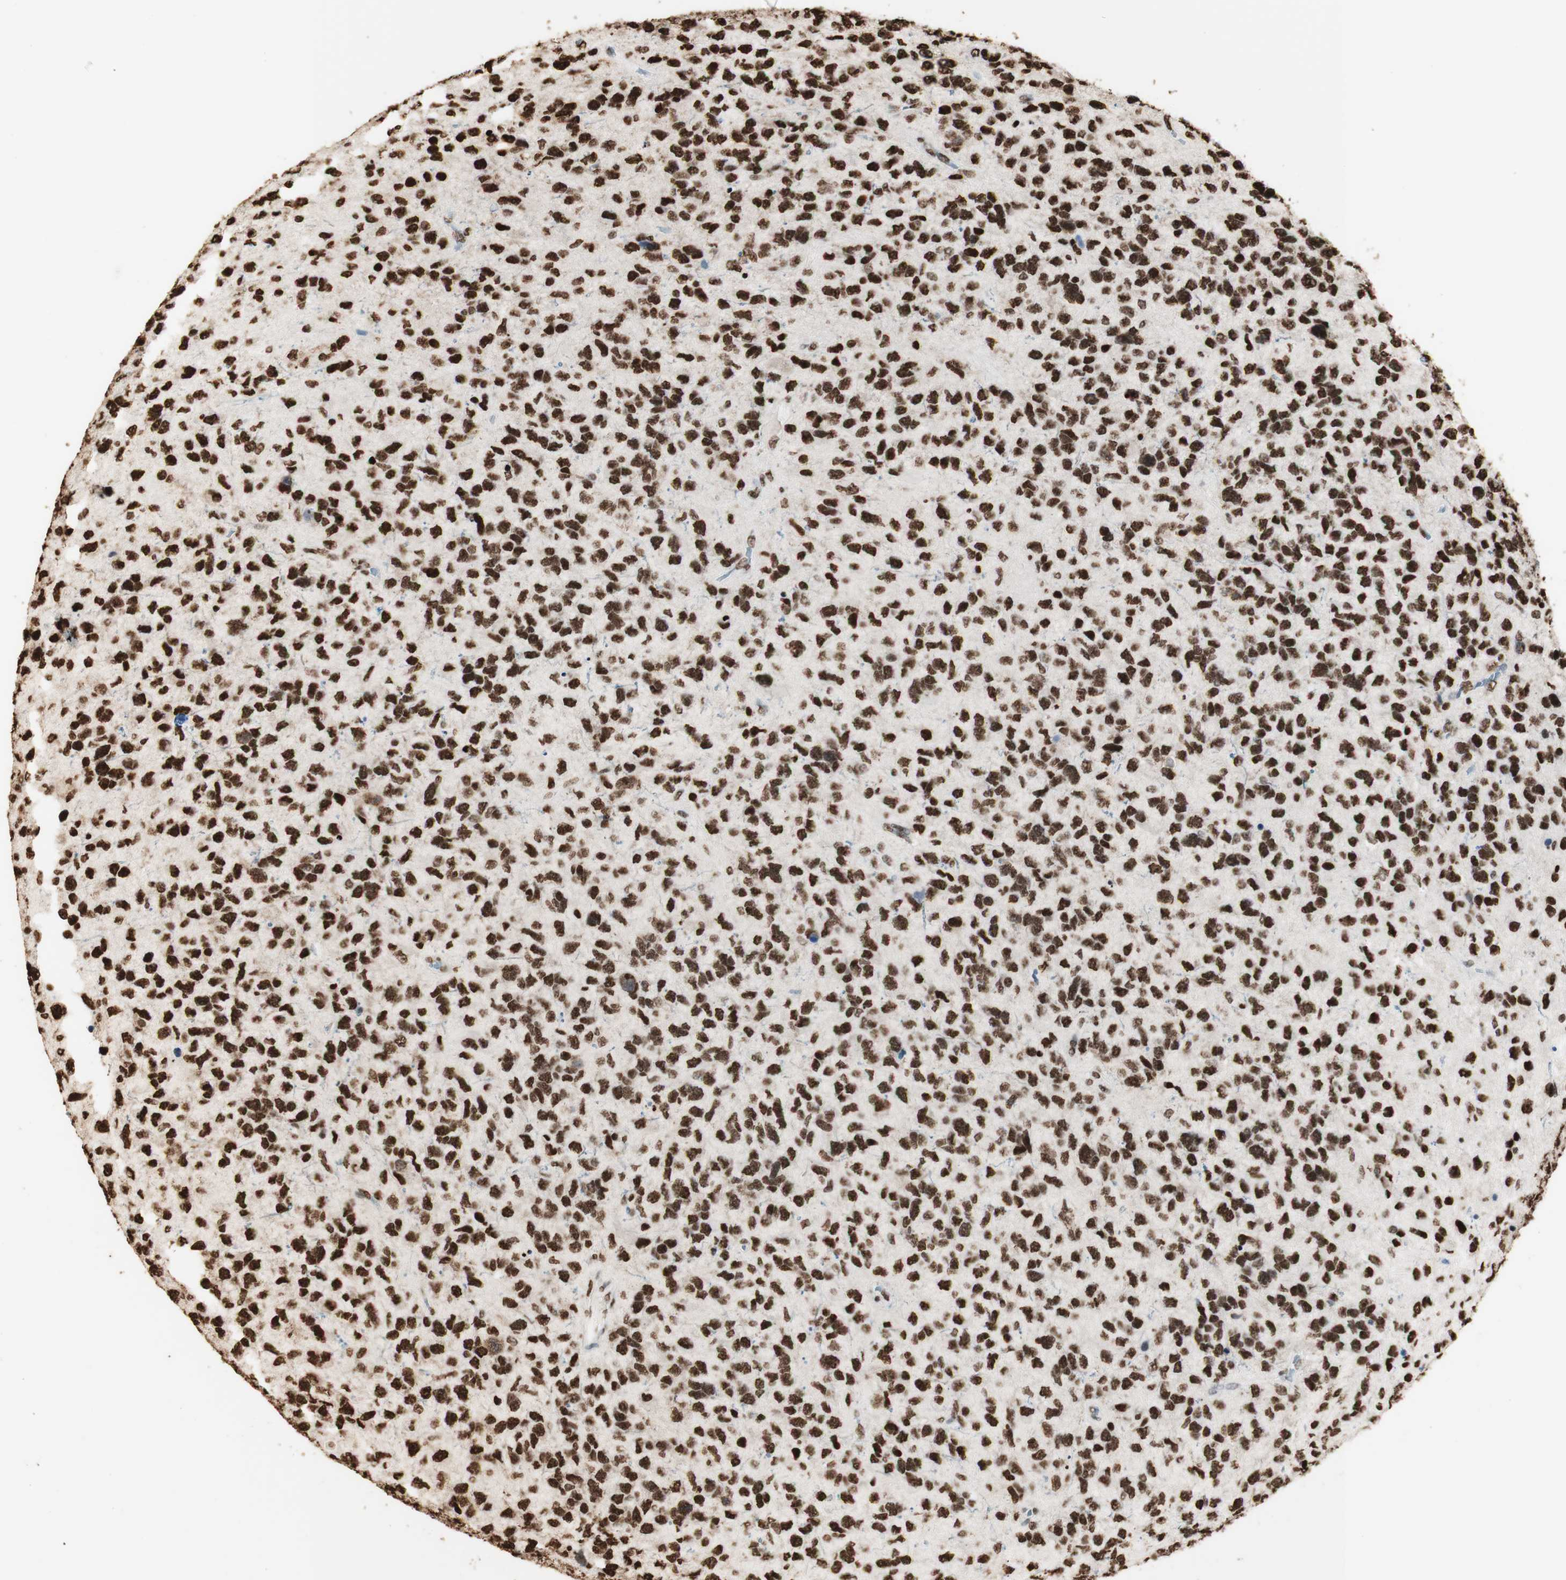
{"staining": {"intensity": "strong", "quantity": ">75%", "location": "nuclear"}, "tissue": "glioma", "cell_type": "Tumor cells", "image_type": "cancer", "snomed": [{"axis": "morphology", "description": "Glioma, malignant, High grade"}, {"axis": "topography", "description": "Brain"}], "caption": "Malignant glioma (high-grade) tissue exhibits strong nuclear expression in about >75% of tumor cells, visualized by immunohistochemistry.", "gene": "HNRNPA2B1", "patient": {"sex": "female", "age": 58}}